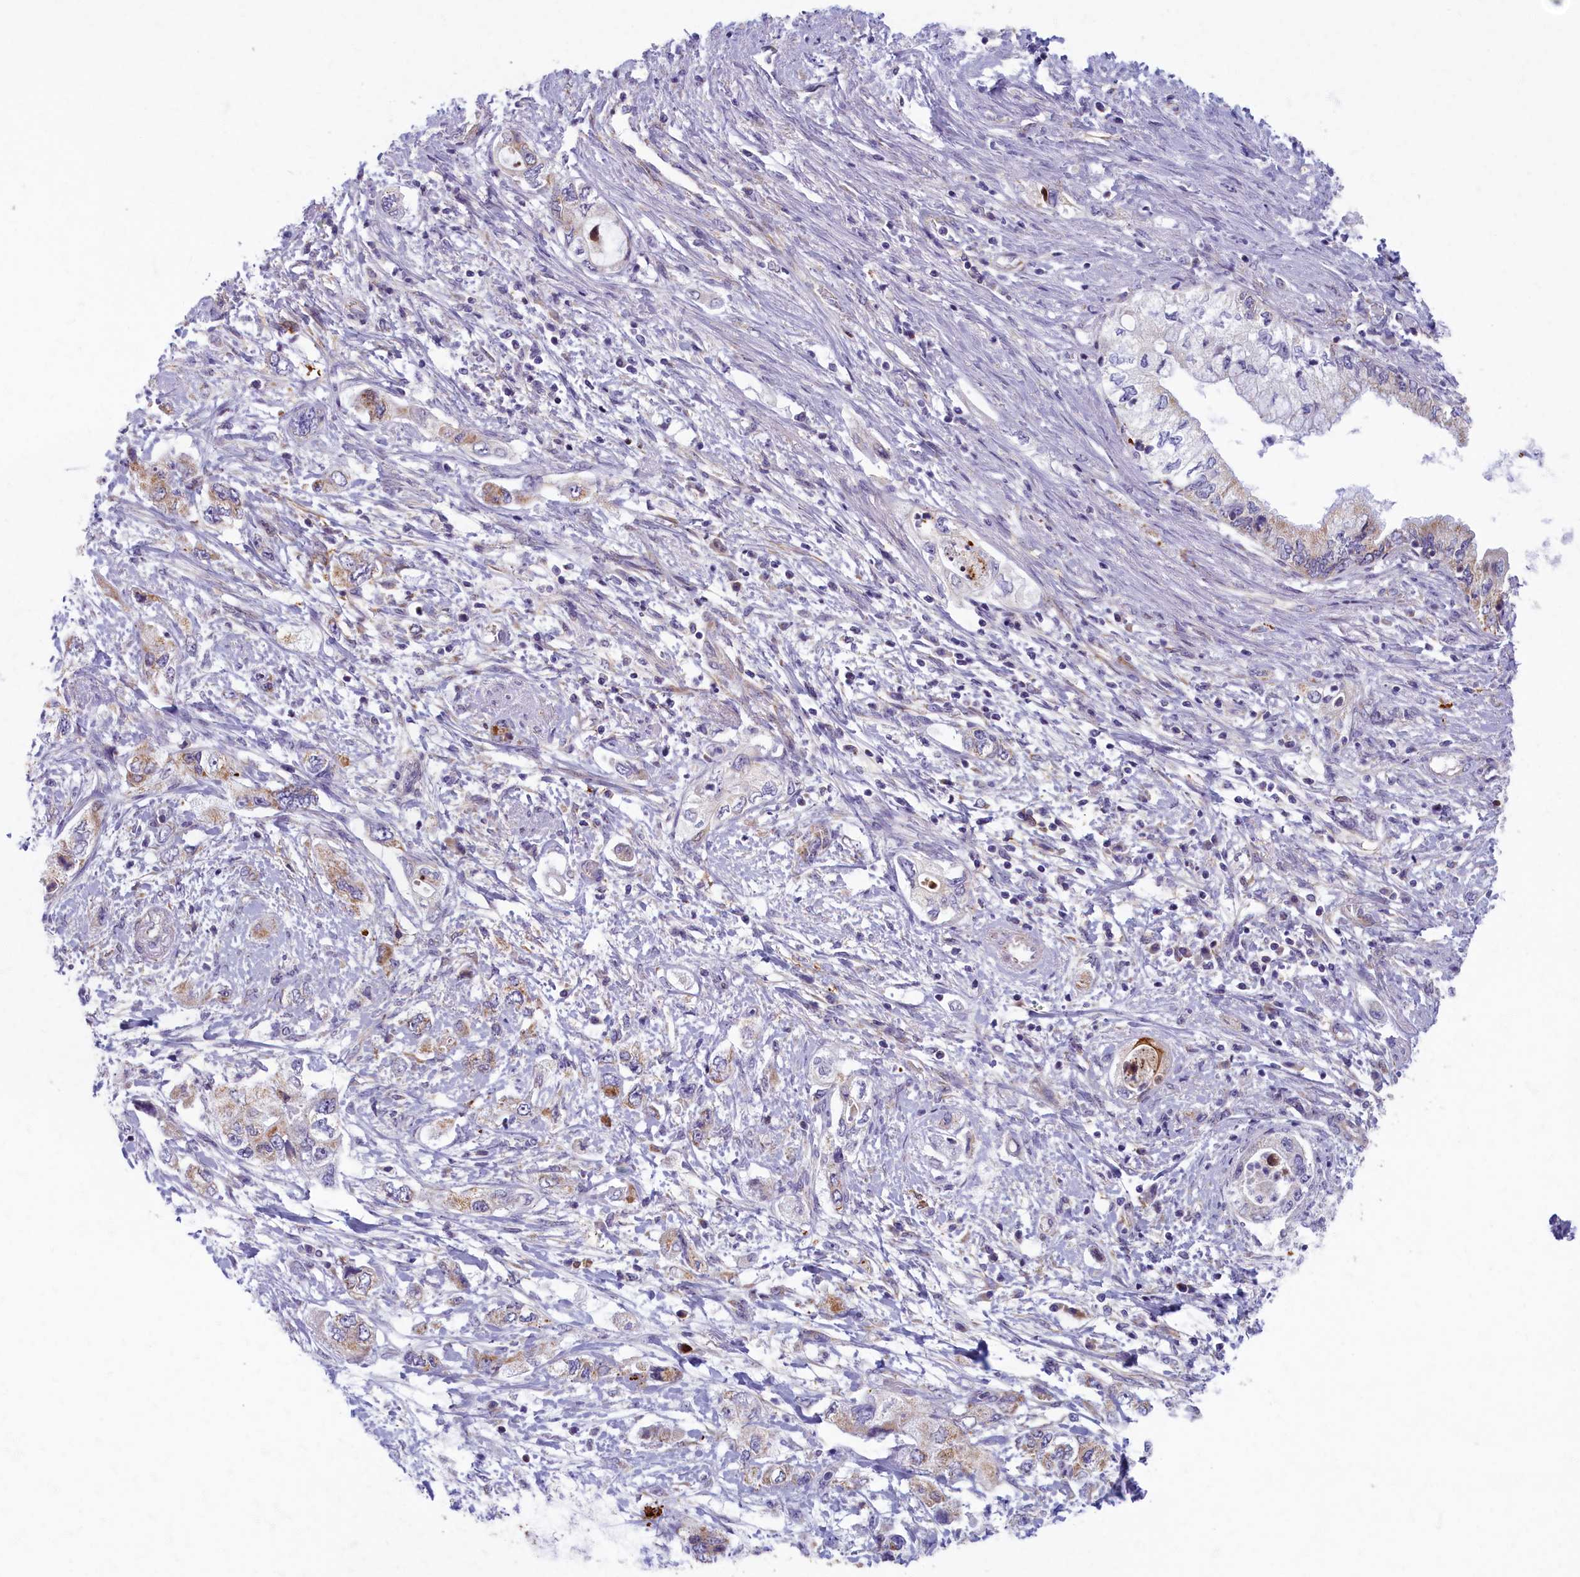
{"staining": {"intensity": "moderate", "quantity": "<25%", "location": "cytoplasmic/membranous"}, "tissue": "pancreatic cancer", "cell_type": "Tumor cells", "image_type": "cancer", "snomed": [{"axis": "morphology", "description": "Adenocarcinoma, NOS"}, {"axis": "topography", "description": "Pancreas"}], "caption": "Immunohistochemical staining of pancreatic adenocarcinoma exhibits moderate cytoplasmic/membranous protein expression in approximately <25% of tumor cells. The staining is performed using DAB (3,3'-diaminobenzidine) brown chromogen to label protein expression. The nuclei are counter-stained blue using hematoxylin.", "gene": "MRPS25", "patient": {"sex": "female", "age": 73}}